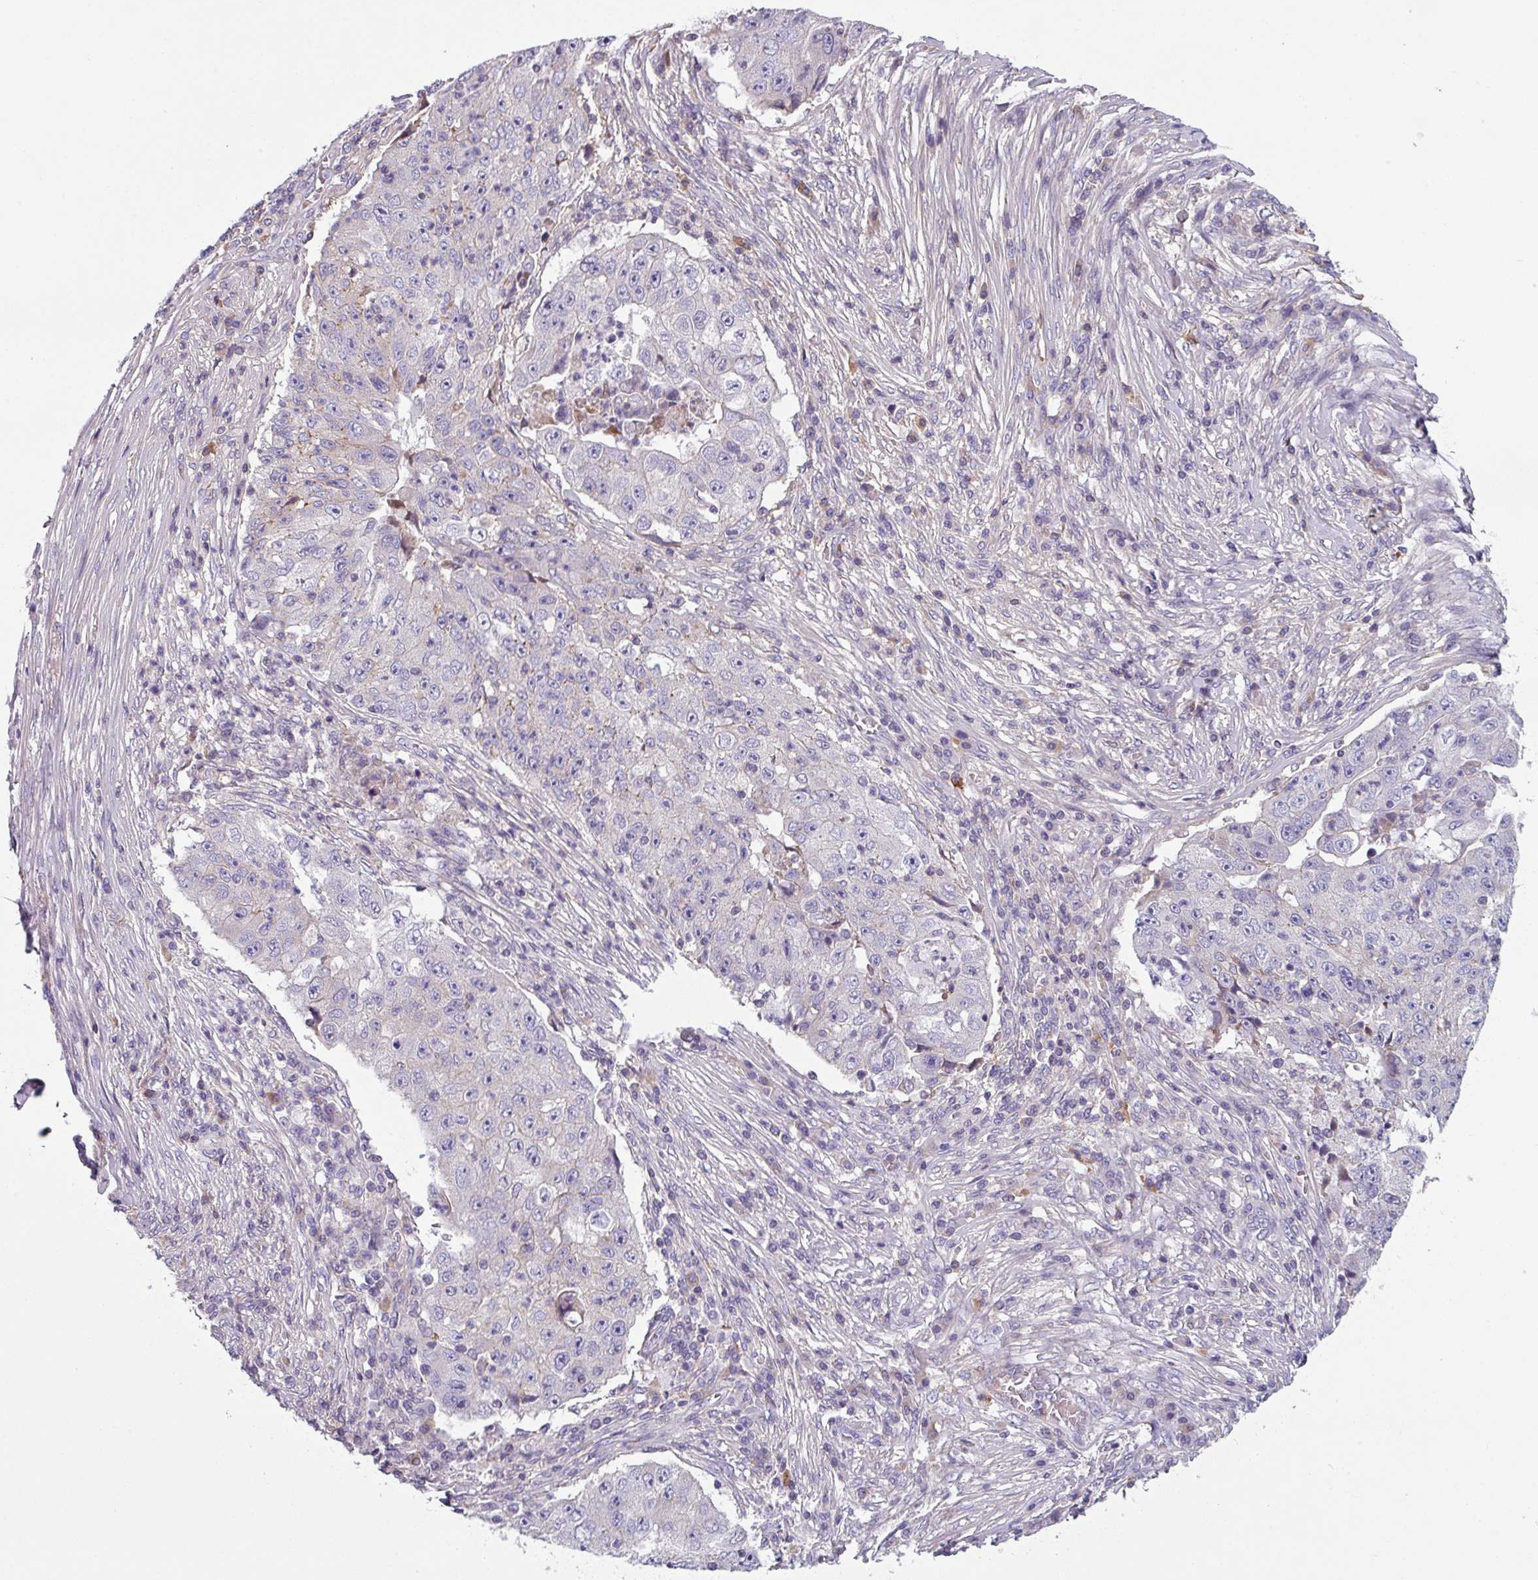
{"staining": {"intensity": "negative", "quantity": "none", "location": "none"}, "tissue": "lung cancer", "cell_type": "Tumor cells", "image_type": "cancer", "snomed": [{"axis": "morphology", "description": "Squamous cell carcinoma, NOS"}, {"axis": "topography", "description": "Lung"}], "caption": "Protein analysis of lung cancer (squamous cell carcinoma) reveals no significant positivity in tumor cells.", "gene": "TMEM132A", "patient": {"sex": "male", "age": 64}}